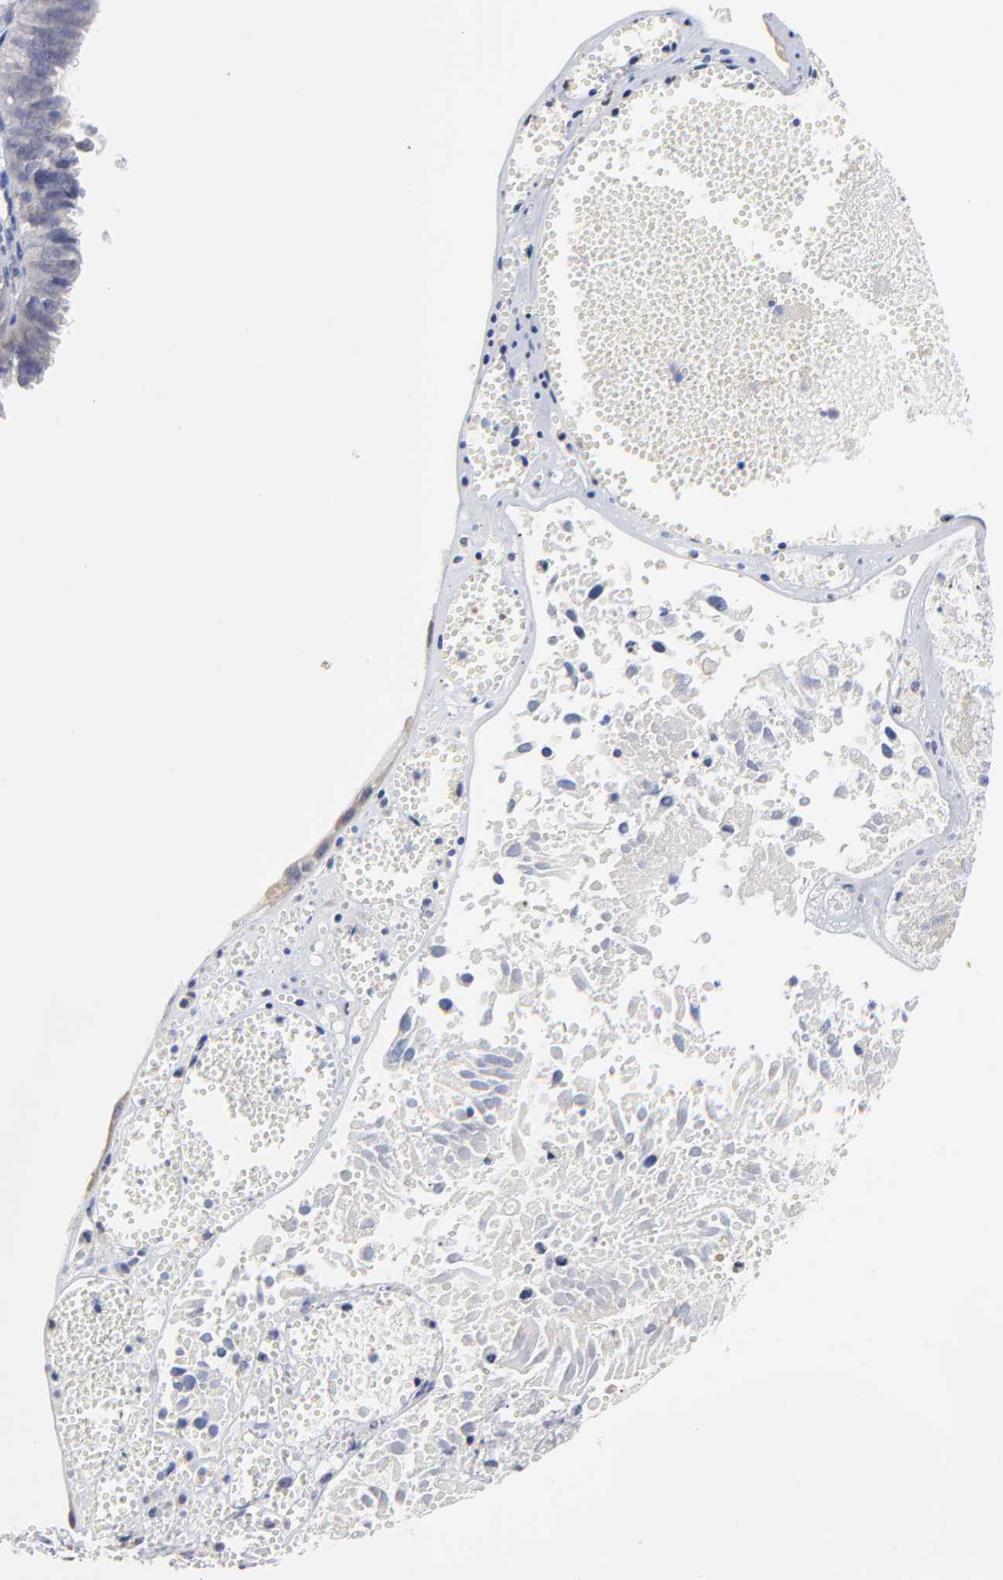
{"staining": {"intensity": "weak", "quantity": "<25%", "location": "cytoplasmic/membranous"}, "tissue": "ovarian cancer", "cell_type": "Tumor cells", "image_type": "cancer", "snomed": [{"axis": "morphology", "description": "Carcinoma, endometroid"}, {"axis": "topography", "description": "Ovary"}], "caption": "Ovarian cancer (endometroid carcinoma) was stained to show a protein in brown. There is no significant staining in tumor cells.", "gene": "ZNF157", "patient": {"sex": "female", "age": 85}}